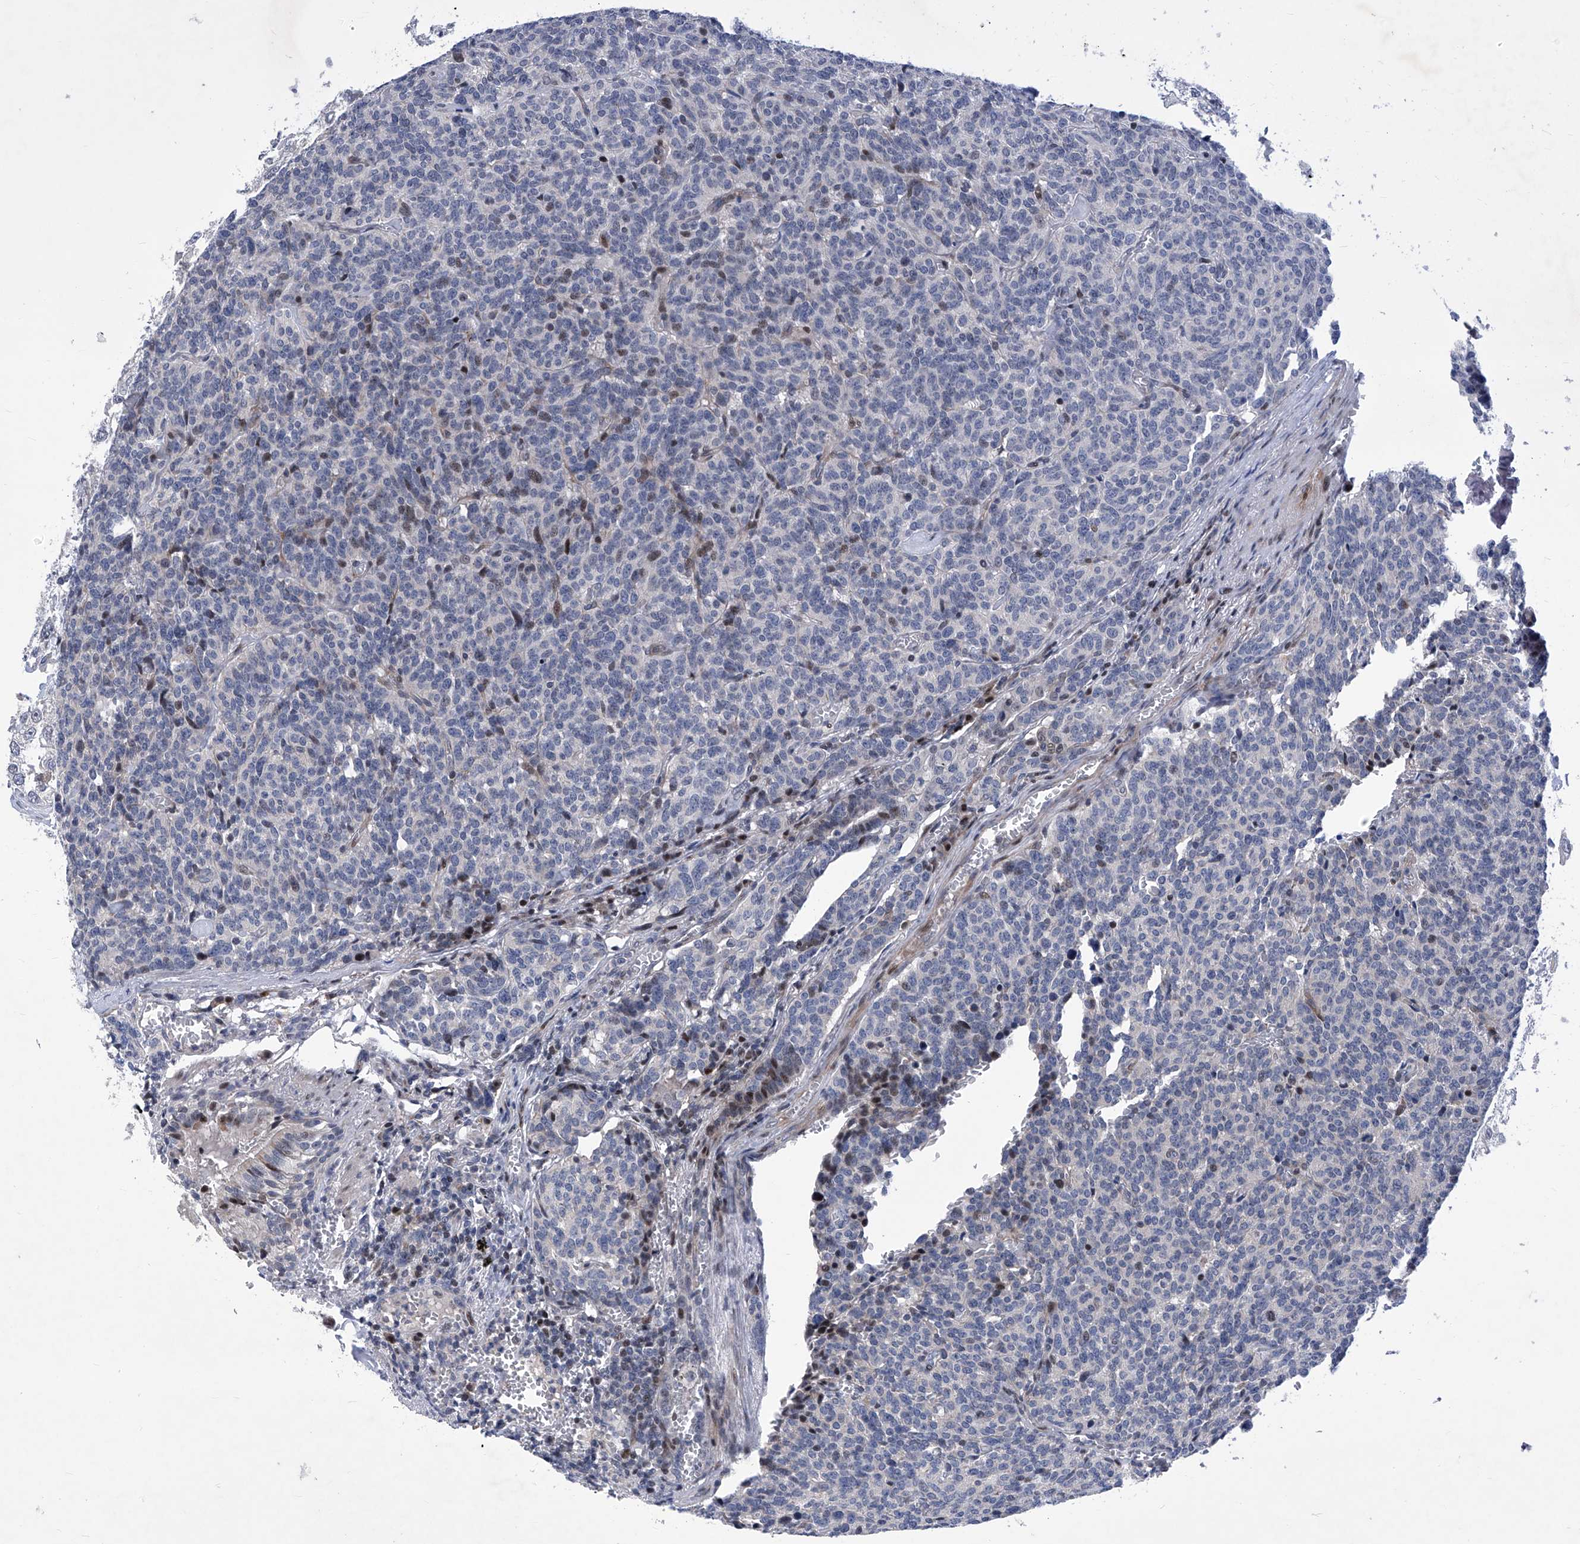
{"staining": {"intensity": "negative", "quantity": "none", "location": "none"}, "tissue": "carcinoid", "cell_type": "Tumor cells", "image_type": "cancer", "snomed": [{"axis": "morphology", "description": "Carcinoid, malignant, NOS"}, {"axis": "topography", "description": "Lung"}], "caption": "Tumor cells show no significant protein expression in carcinoid.", "gene": "NUFIP1", "patient": {"sex": "female", "age": 46}}